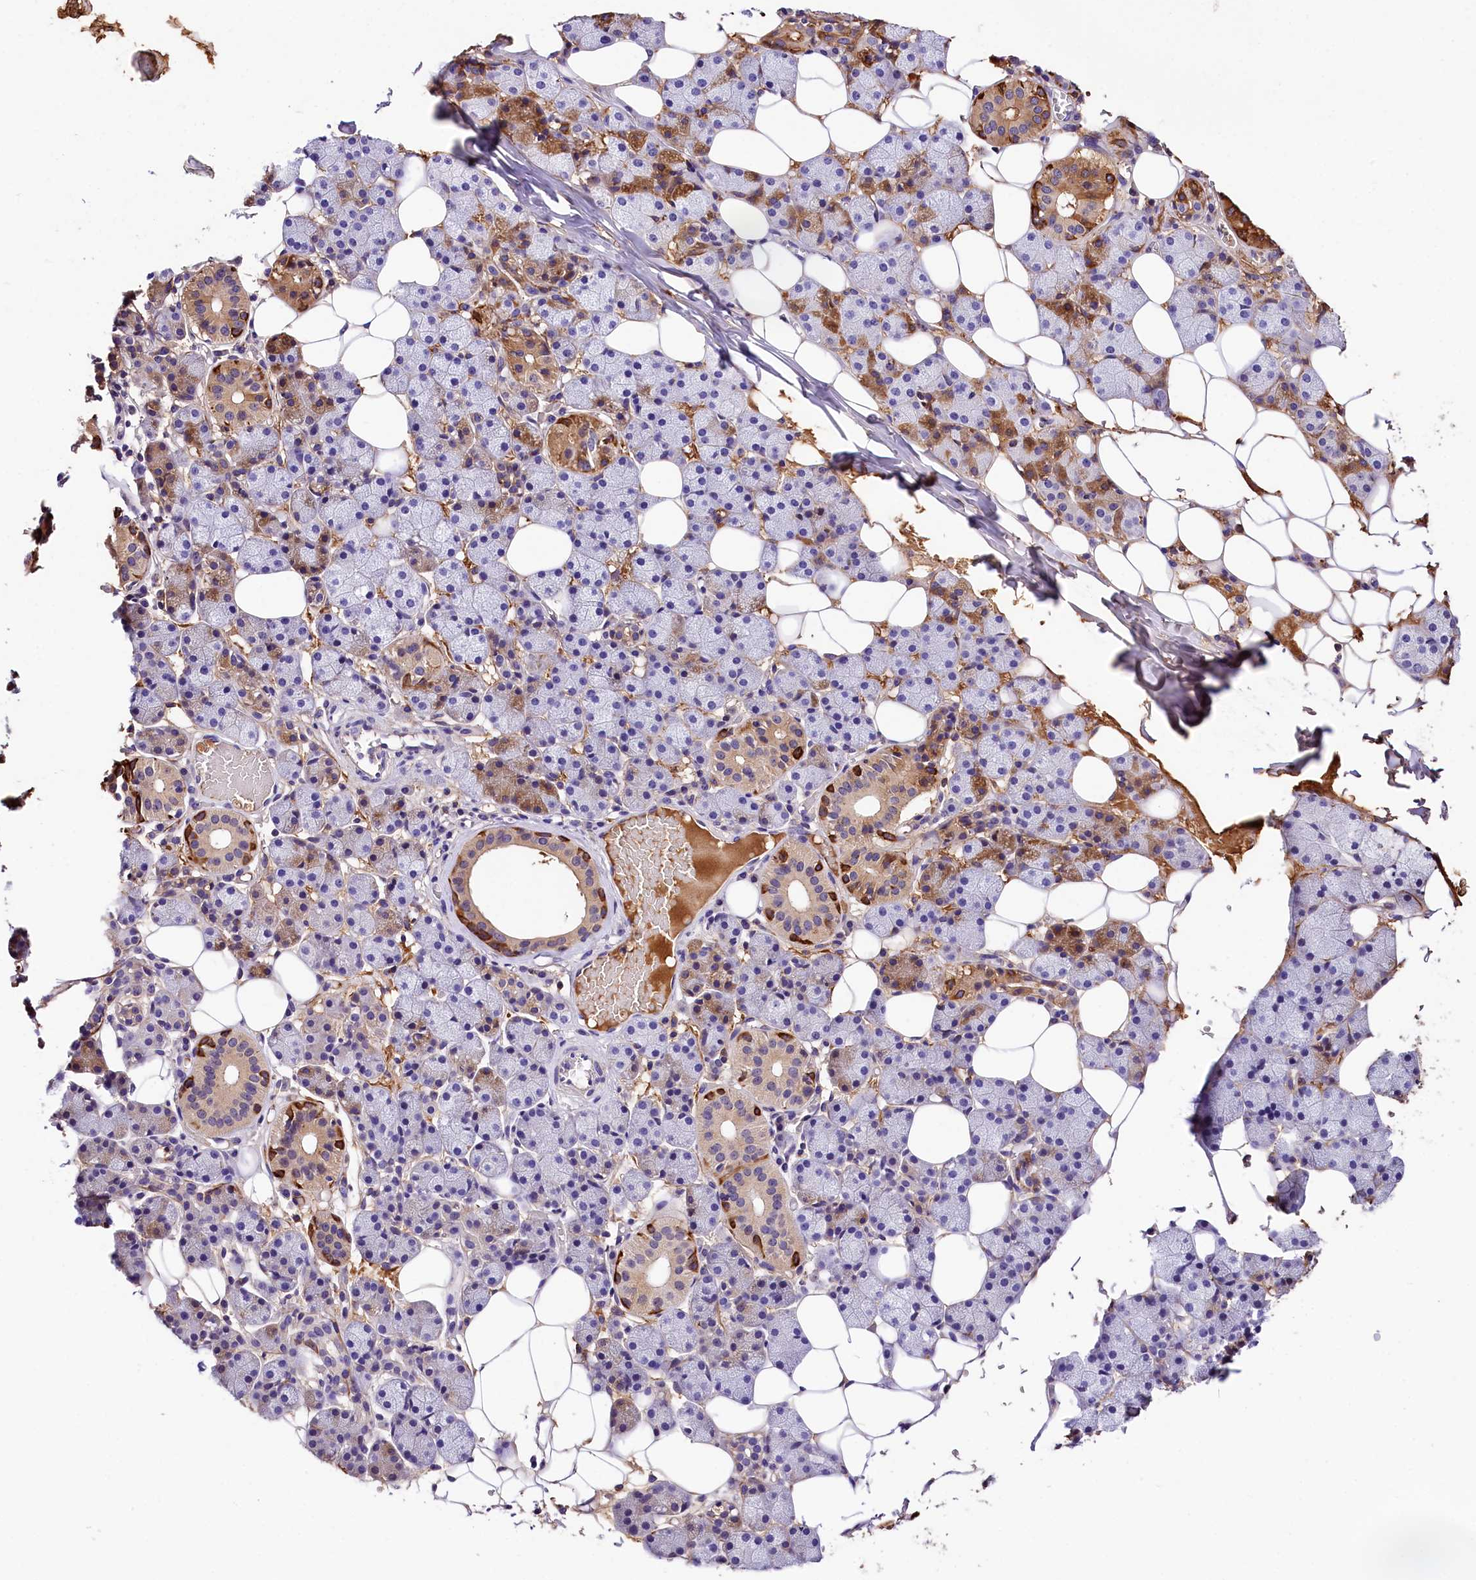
{"staining": {"intensity": "strong", "quantity": "<25%", "location": "cytoplasmic/membranous"}, "tissue": "salivary gland", "cell_type": "Glandular cells", "image_type": "normal", "snomed": [{"axis": "morphology", "description": "Normal tissue, NOS"}, {"axis": "topography", "description": "Salivary gland"}], "caption": "Benign salivary gland was stained to show a protein in brown. There is medium levels of strong cytoplasmic/membranous staining in approximately <25% of glandular cells.", "gene": "ARMC6", "patient": {"sex": "female", "age": 33}}